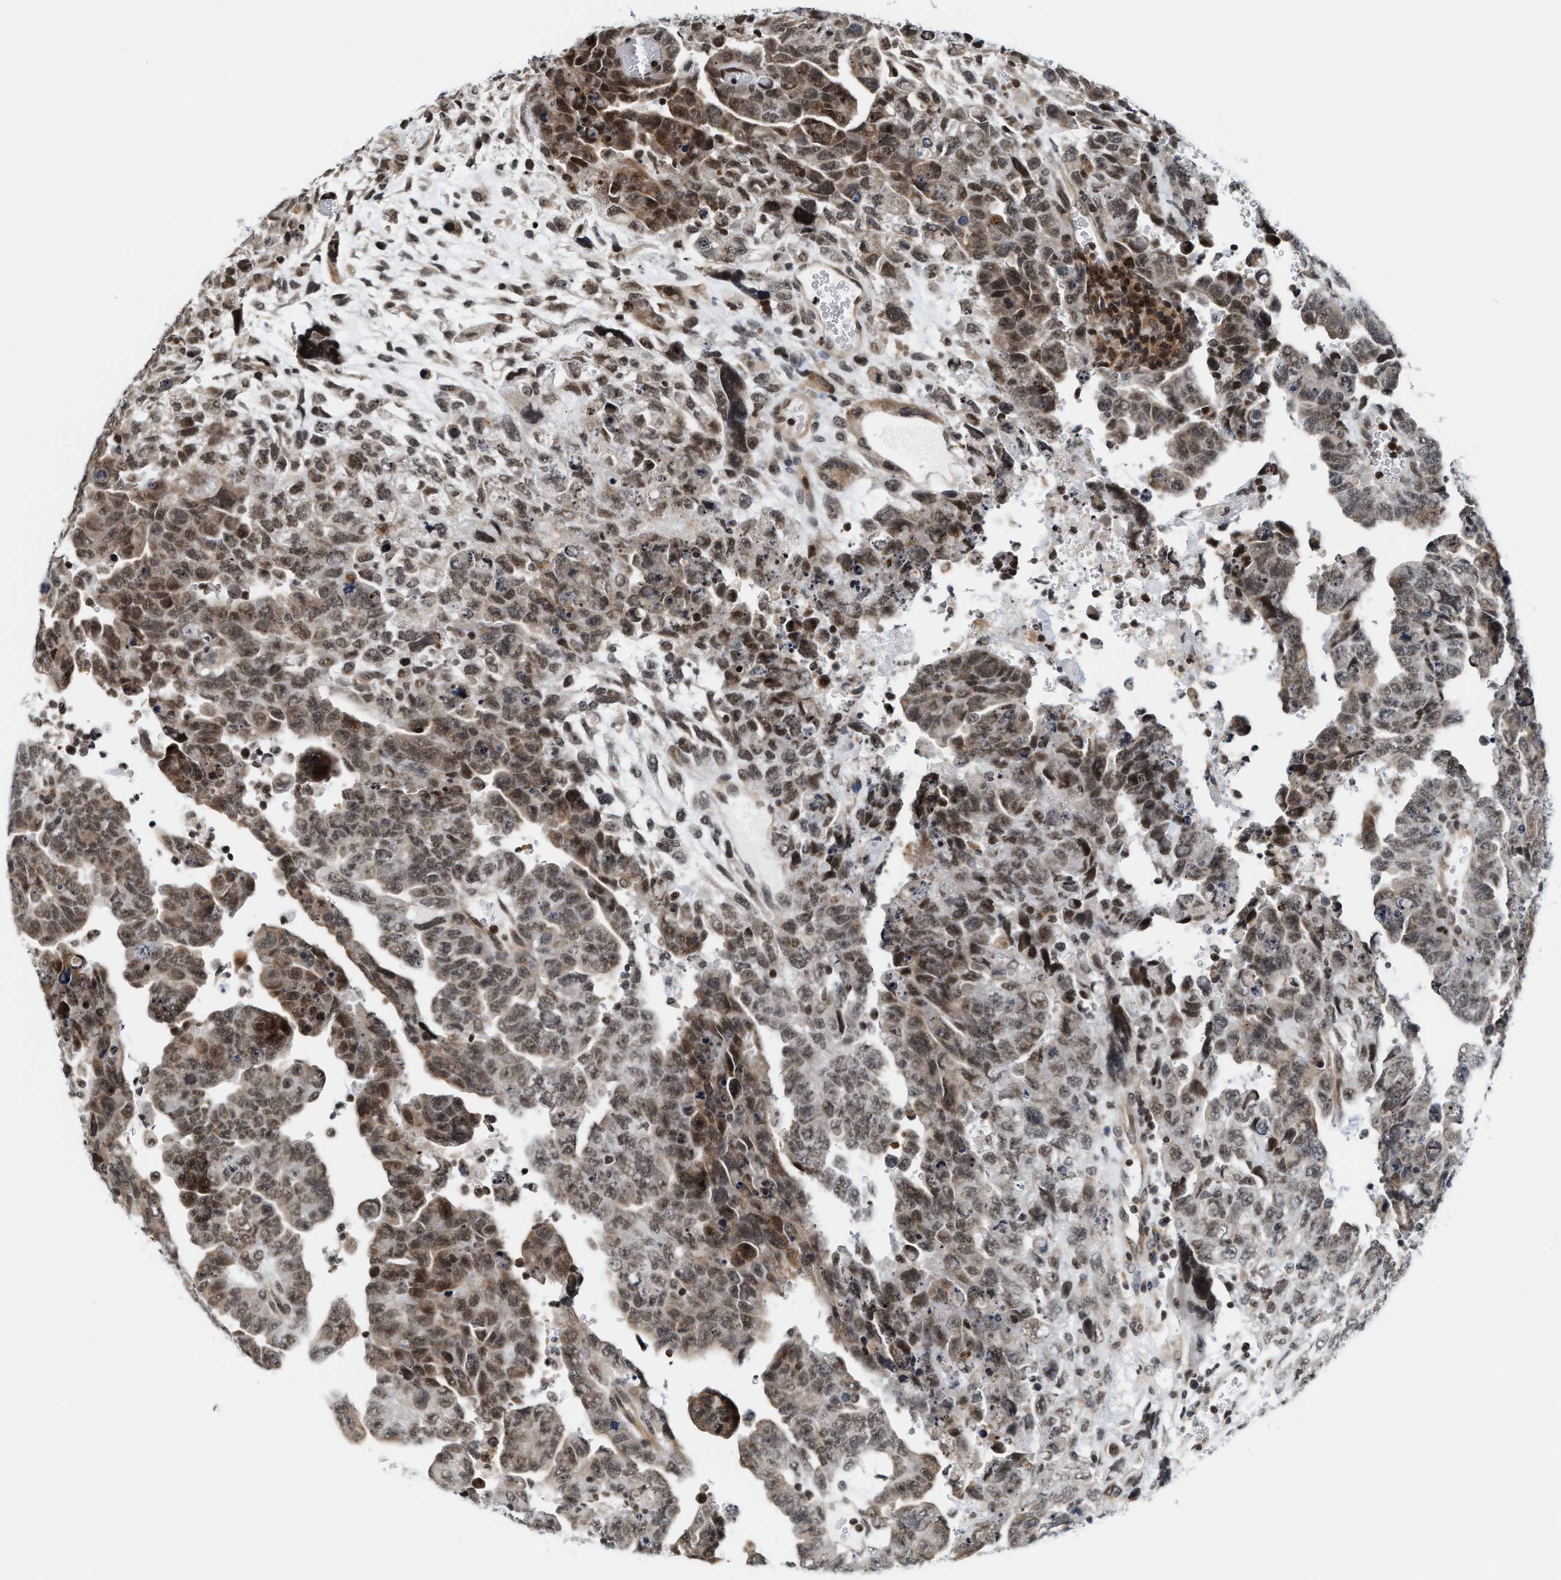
{"staining": {"intensity": "moderate", "quantity": ">75%", "location": "nuclear"}, "tissue": "testis cancer", "cell_type": "Tumor cells", "image_type": "cancer", "snomed": [{"axis": "morphology", "description": "Carcinoma, Embryonal, NOS"}, {"axis": "topography", "description": "Testis"}], "caption": "The immunohistochemical stain highlights moderate nuclear positivity in tumor cells of embryonal carcinoma (testis) tissue. (Brightfield microscopy of DAB IHC at high magnification).", "gene": "ANKRD6", "patient": {"sex": "male", "age": 28}}